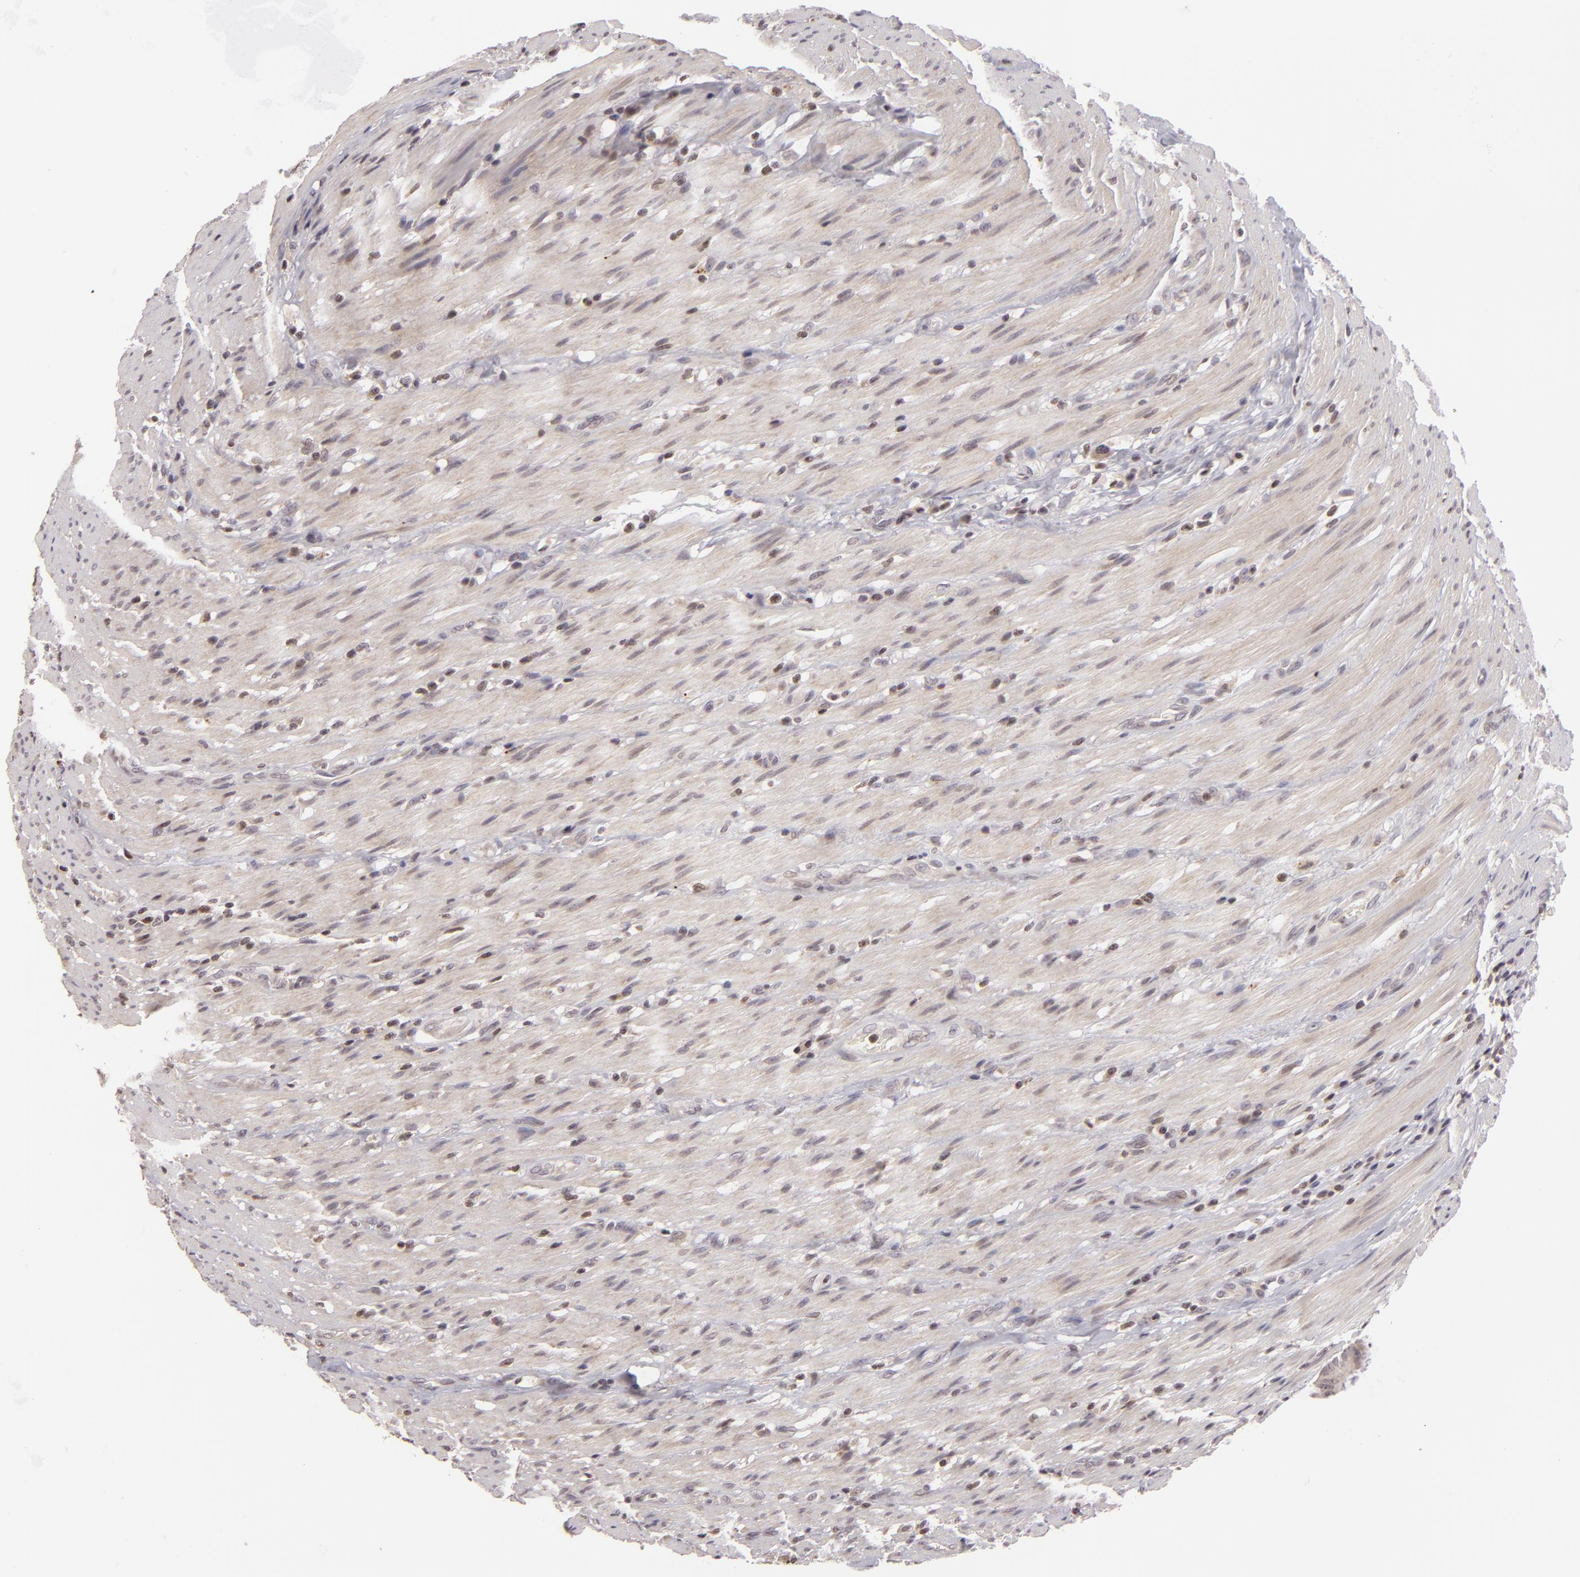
{"staining": {"intensity": "weak", "quantity": "<25%", "location": "nuclear"}, "tissue": "colorectal cancer", "cell_type": "Tumor cells", "image_type": "cancer", "snomed": [{"axis": "morphology", "description": "Adenocarcinoma, NOS"}, {"axis": "topography", "description": "Colon"}], "caption": "Histopathology image shows no protein expression in tumor cells of adenocarcinoma (colorectal) tissue.", "gene": "AKAP6", "patient": {"sex": "male", "age": 54}}